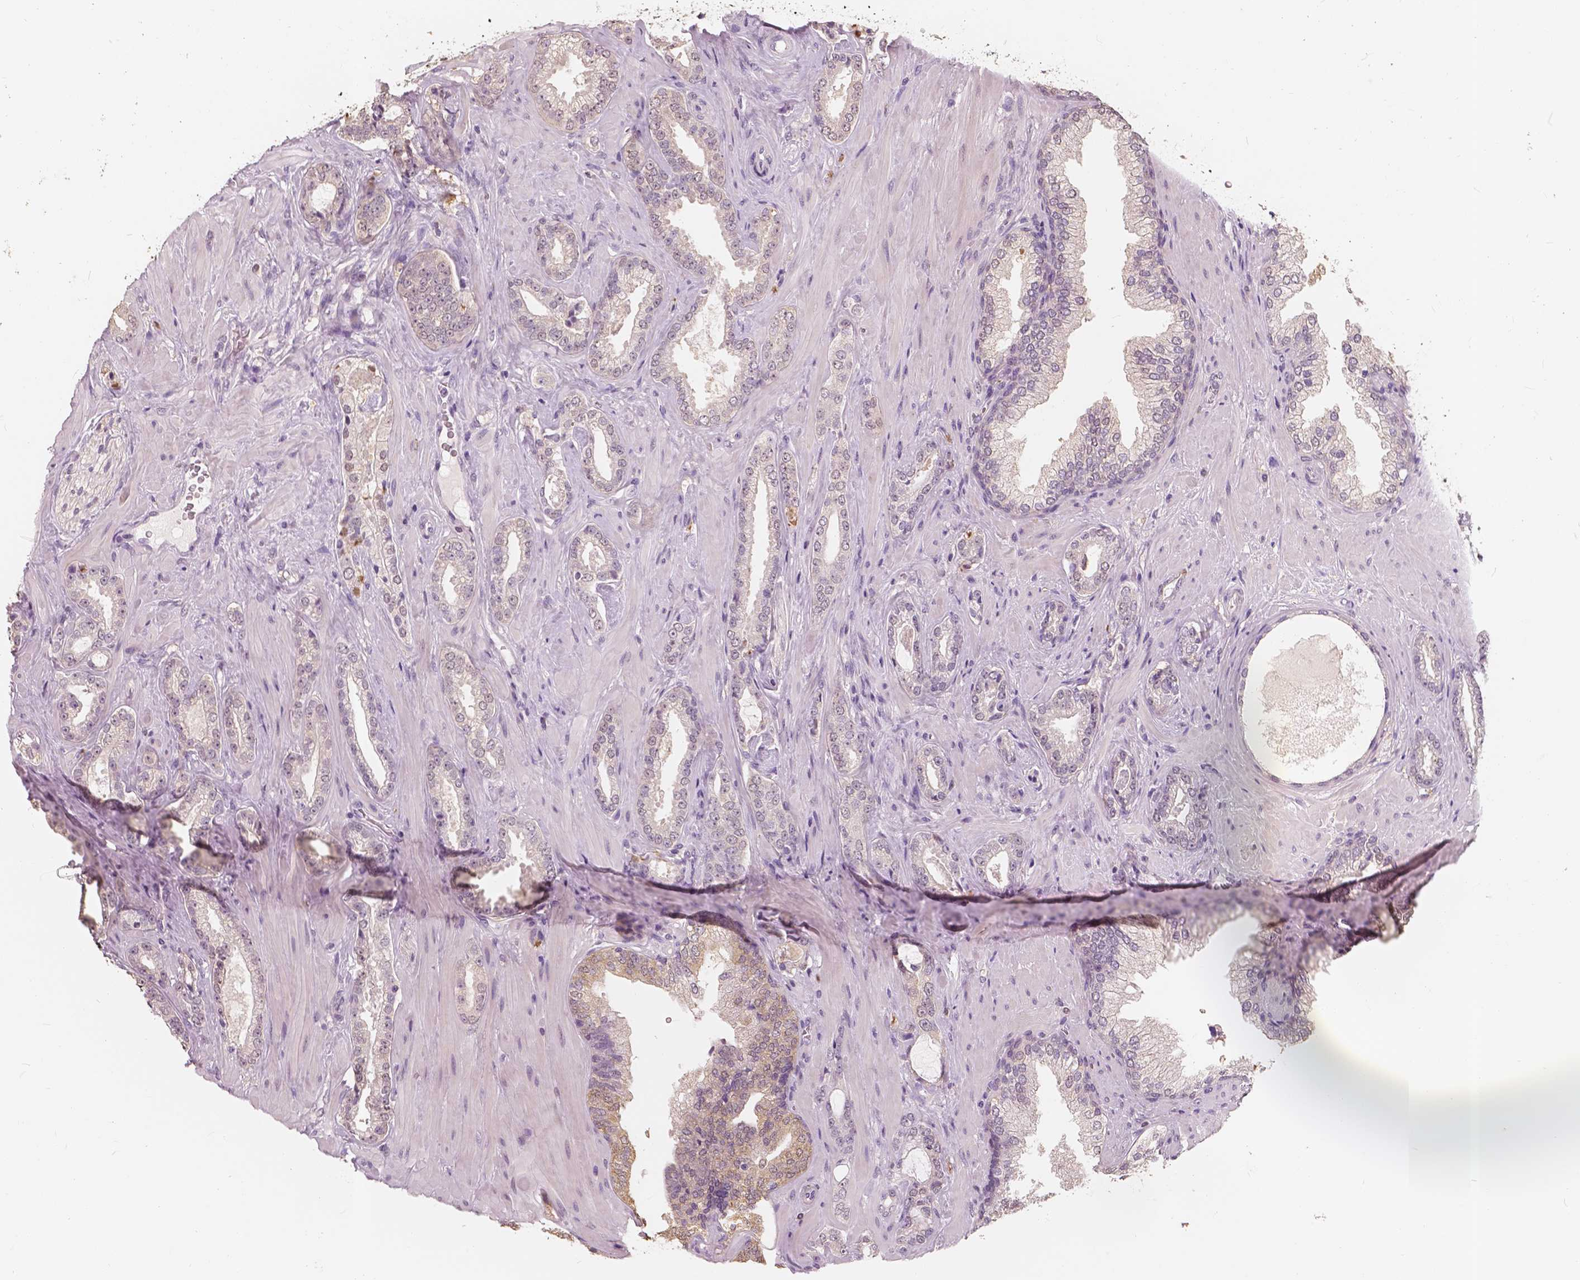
{"staining": {"intensity": "negative", "quantity": "none", "location": "none"}, "tissue": "prostate cancer", "cell_type": "Tumor cells", "image_type": "cancer", "snomed": [{"axis": "morphology", "description": "Adenocarcinoma, Low grade"}, {"axis": "topography", "description": "Prostate"}], "caption": "Tumor cells are negative for protein expression in human prostate cancer (low-grade adenocarcinoma). (Stains: DAB immunohistochemistry (IHC) with hematoxylin counter stain, Microscopy: brightfield microscopy at high magnification).", "gene": "SAT2", "patient": {"sex": "male", "age": 61}}